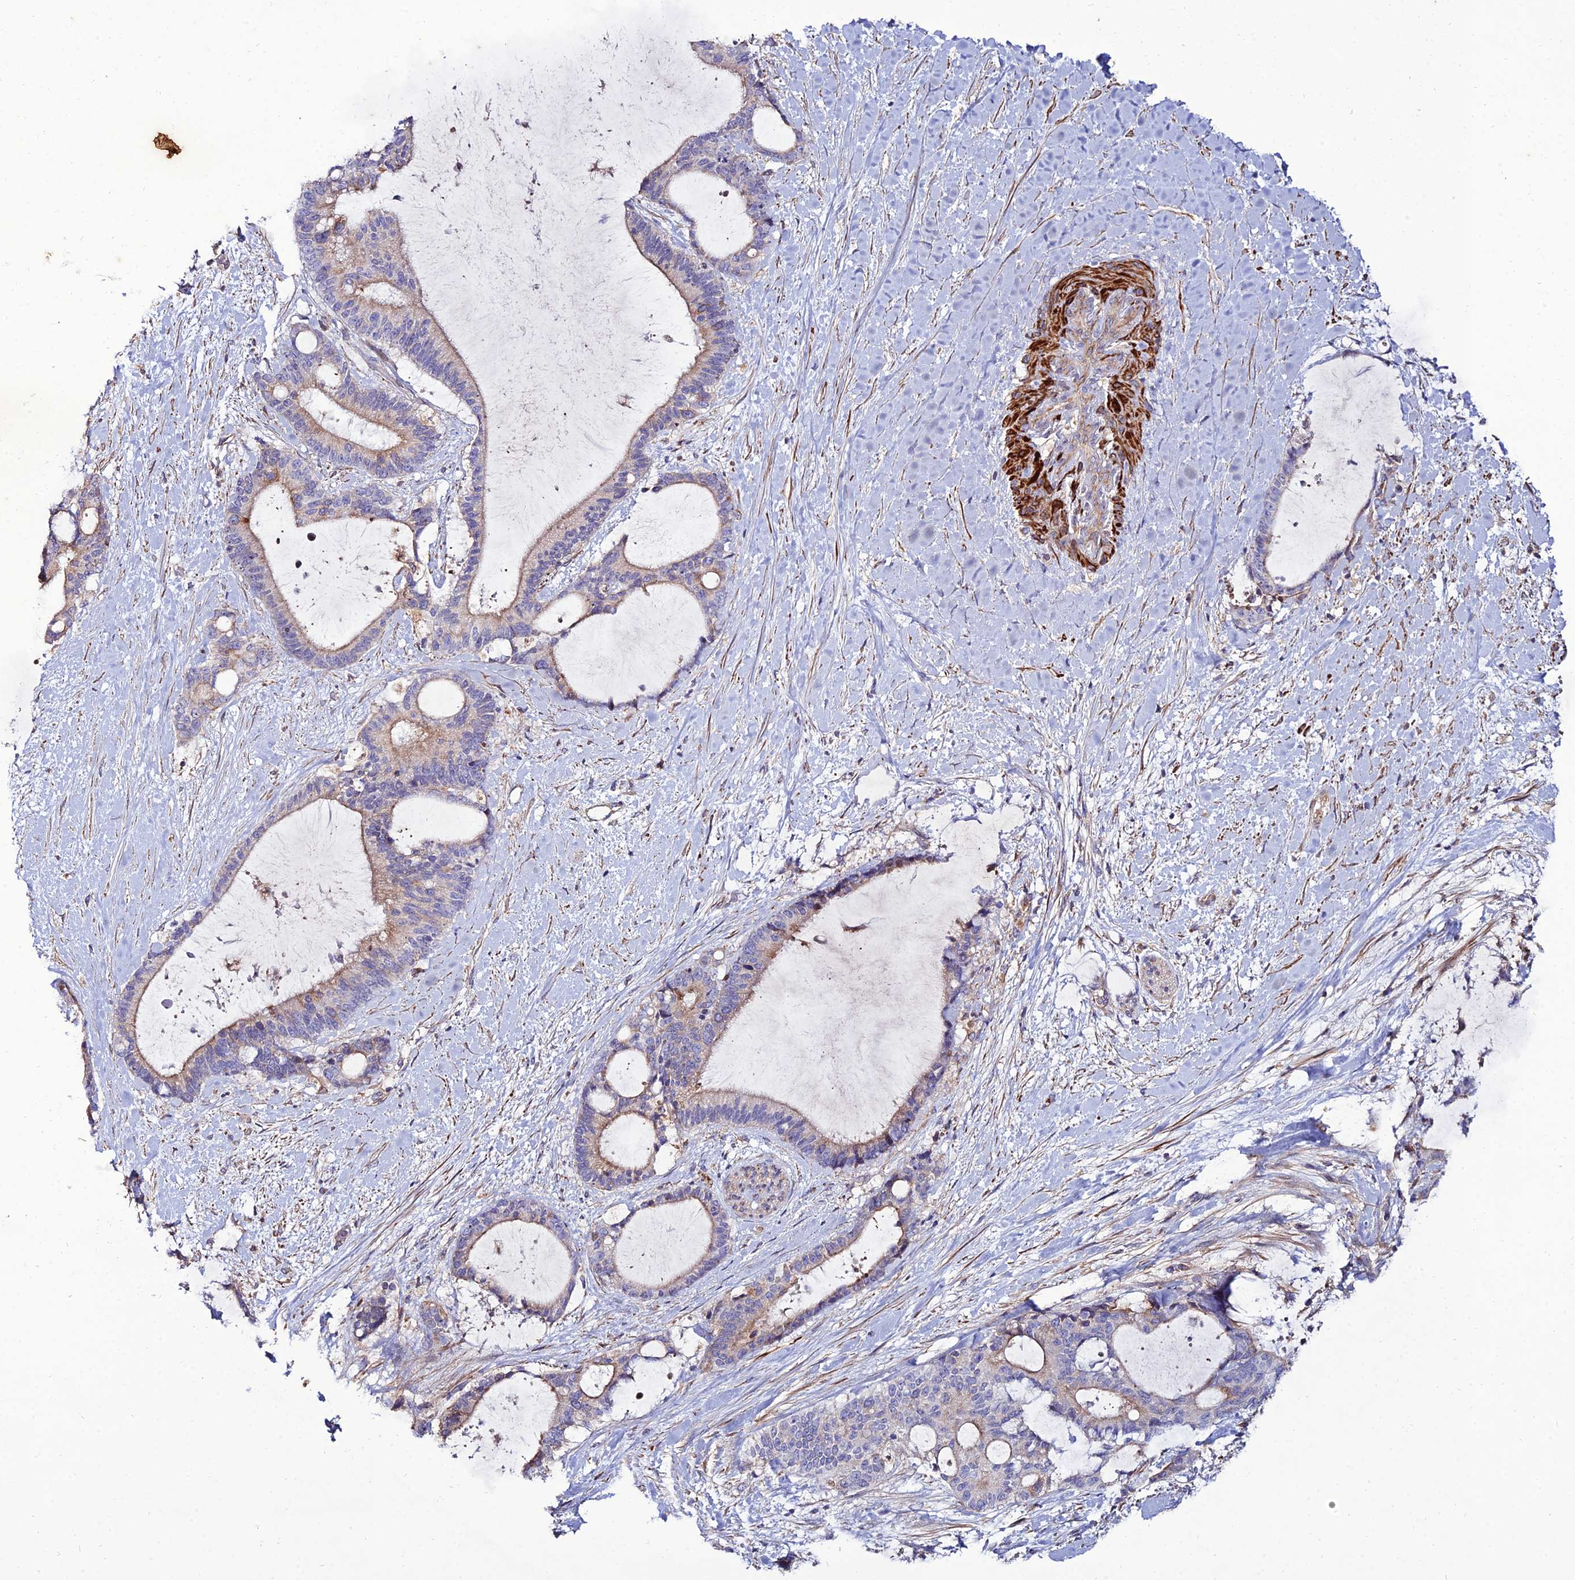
{"staining": {"intensity": "weak", "quantity": "25%-75%", "location": "cytoplasmic/membranous"}, "tissue": "liver cancer", "cell_type": "Tumor cells", "image_type": "cancer", "snomed": [{"axis": "morphology", "description": "Normal tissue, NOS"}, {"axis": "morphology", "description": "Cholangiocarcinoma"}, {"axis": "topography", "description": "Liver"}, {"axis": "topography", "description": "Peripheral nerve tissue"}], "caption": "The histopathology image shows a brown stain indicating the presence of a protein in the cytoplasmic/membranous of tumor cells in cholangiocarcinoma (liver). Immunohistochemistry stains the protein in brown and the nuclei are stained blue.", "gene": "ARL6IP1", "patient": {"sex": "female", "age": 73}}